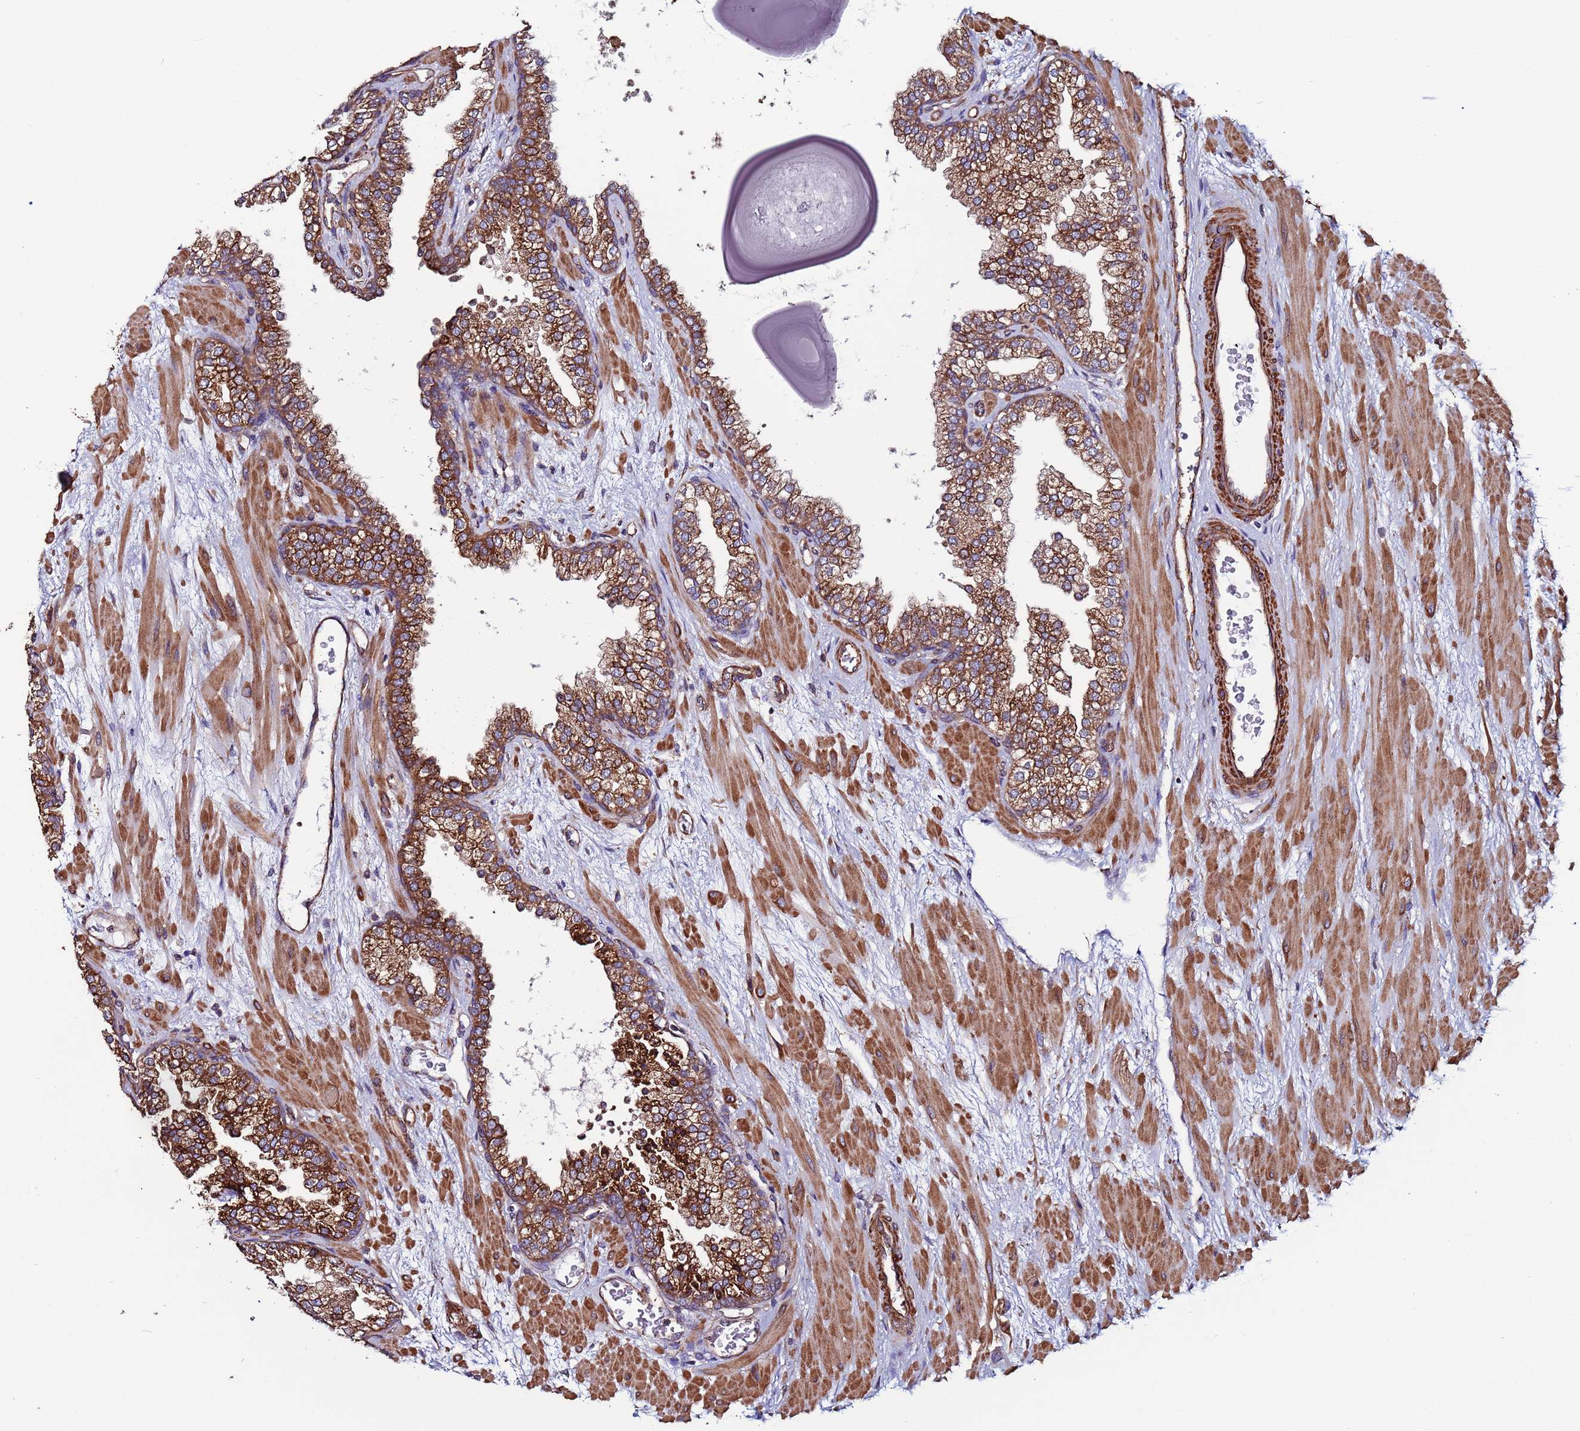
{"staining": {"intensity": "strong", "quantity": ">75%", "location": "cytoplasmic/membranous"}, "tissue": "prostate", "cell_type": "Glandular cells", "image_type": "normal", "snomed": [{"axis": "morphology", "description": "Normal tissue, NOS"}, {"axis": "topography", "description": "Prostate"}], "caption": "Immunohistochemistry image of benign prostate: human prostate stained using immunohistochemistry displays high levels of strong protein expression localized specifically in the cytoplasmic/membranous of glandular cells, appearing as a cytoplasmic/membranous brown color.", "gene": "ZBTB39", "patient": {"sex": "male", "age": 48}}